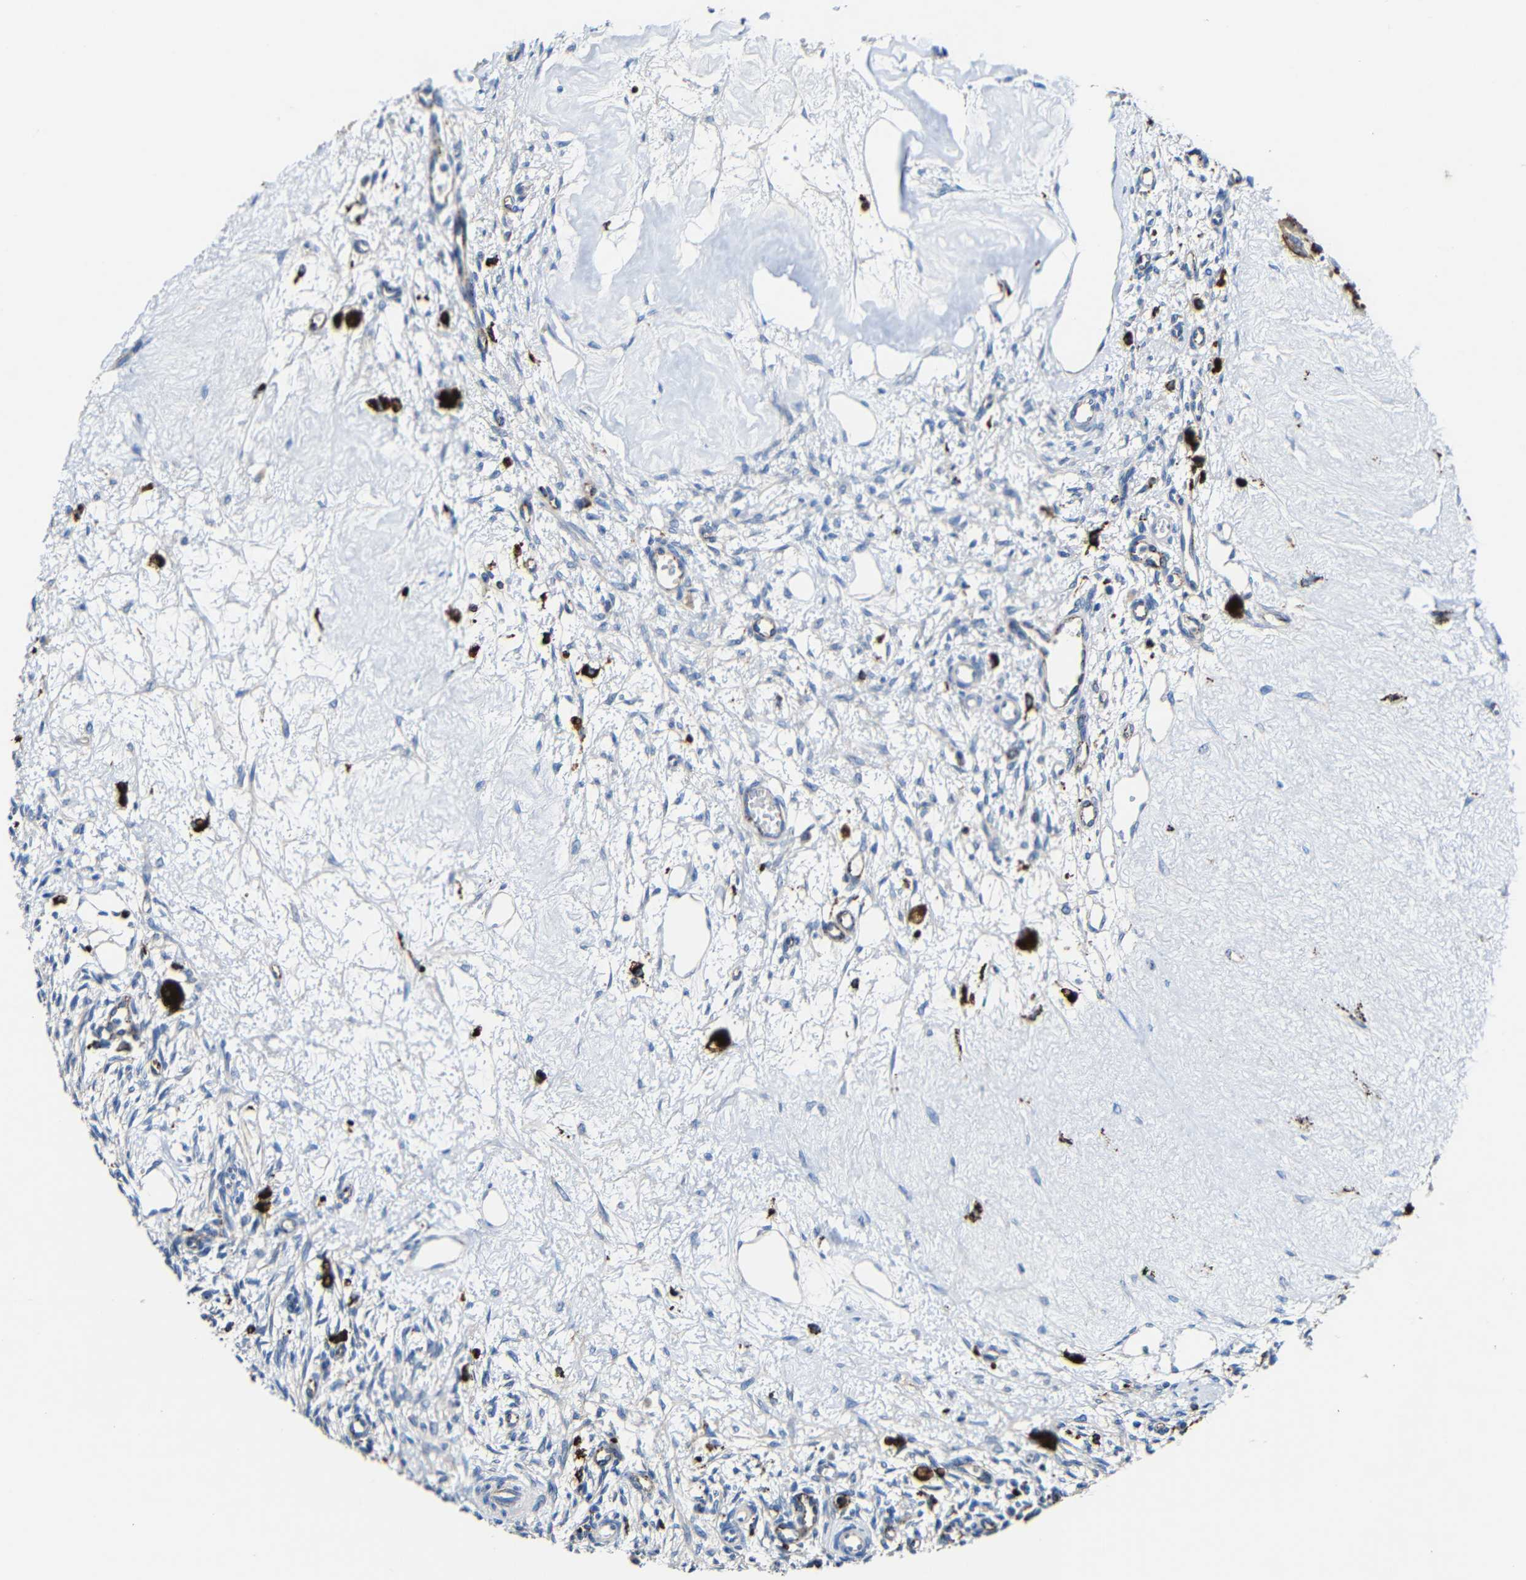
{"staining": {"intensity": "weak", "quantity": "<25%", "location": "cytoplasmic/membranous"}, "tissue": "ovary", "cell_type": "Ovarian stroma cells", "image_type": "normal", "snomed": [{"axis": "morphology", "description": "Normal tissue, NOS"}, {"axis": "topography", "description": "Ovary"}], "caption": "Immunohistochemistry (IHC) of normal human ovary demonstrates no expression in ovarian stroma cells.", "gene": "HLA", "patient": {"sex": "female", "age": 33}}